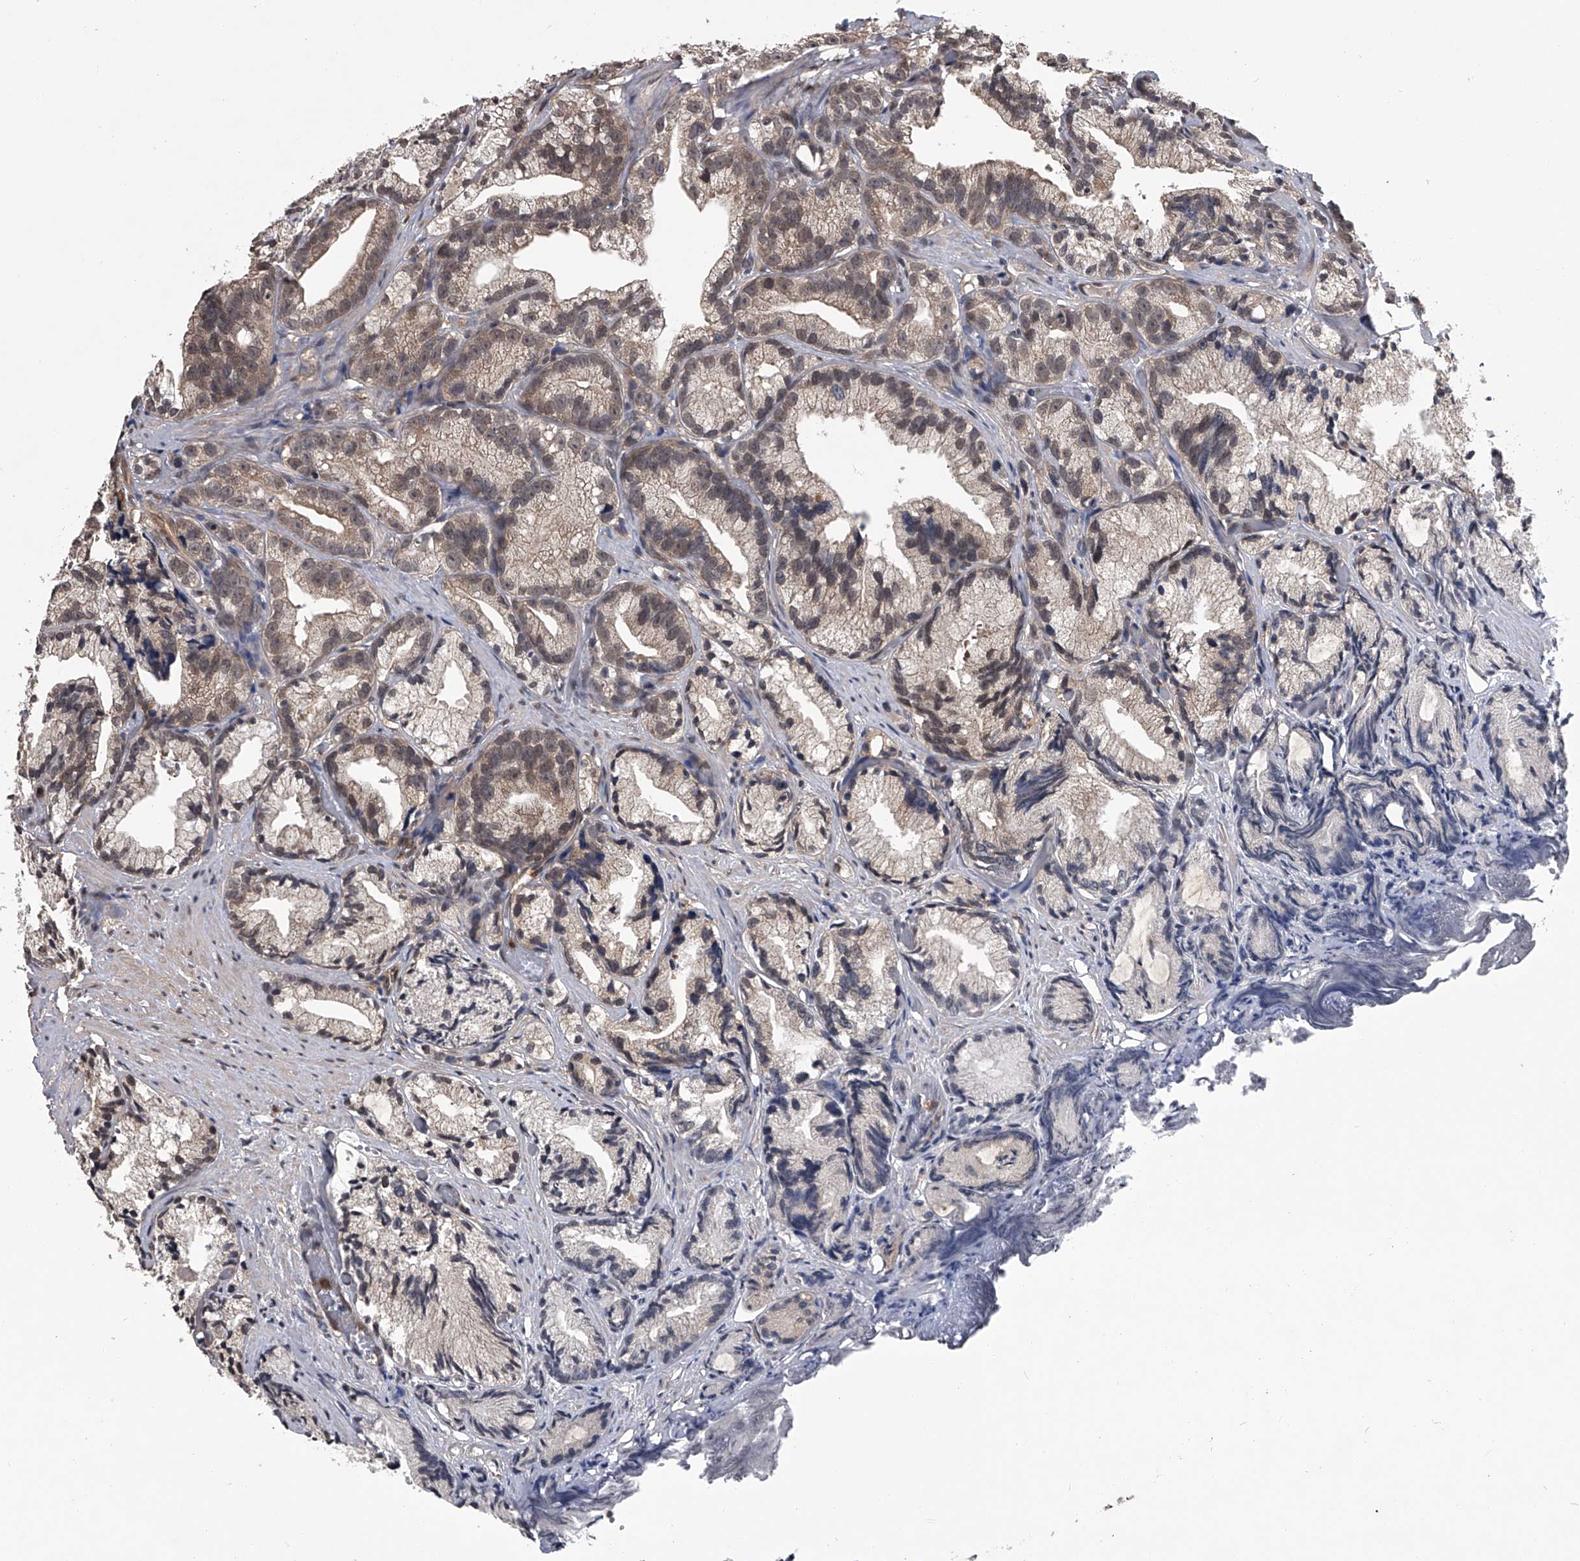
{"staining": {"intensity": "moderate", "quantity": ">75%", "location": "cytoplasmic/membranous,nuclear"}, "tissue": "prostate cancer", "cell_type": "Tumor cells", "image_type": "cancer", "snomed": [{"axis": "morphology", "description": "Adenocarcinoma, Low grade"}, {"axis": "topography", "description": "Prostate"}], "caption": "Immunohistochemical staining of low-grade adenocarcinoma (prostate) shows medium levels of moderate cytoplasmic/membranous and nuclear protein expression in approximately >75% of tumor cells. (DAB (3,3'-diaminobenzidine) IHC, brown staining for protein, blue staining for nuclei).", "gene": "TSNAX", "patient": {"sex": "male", "age": 89}}